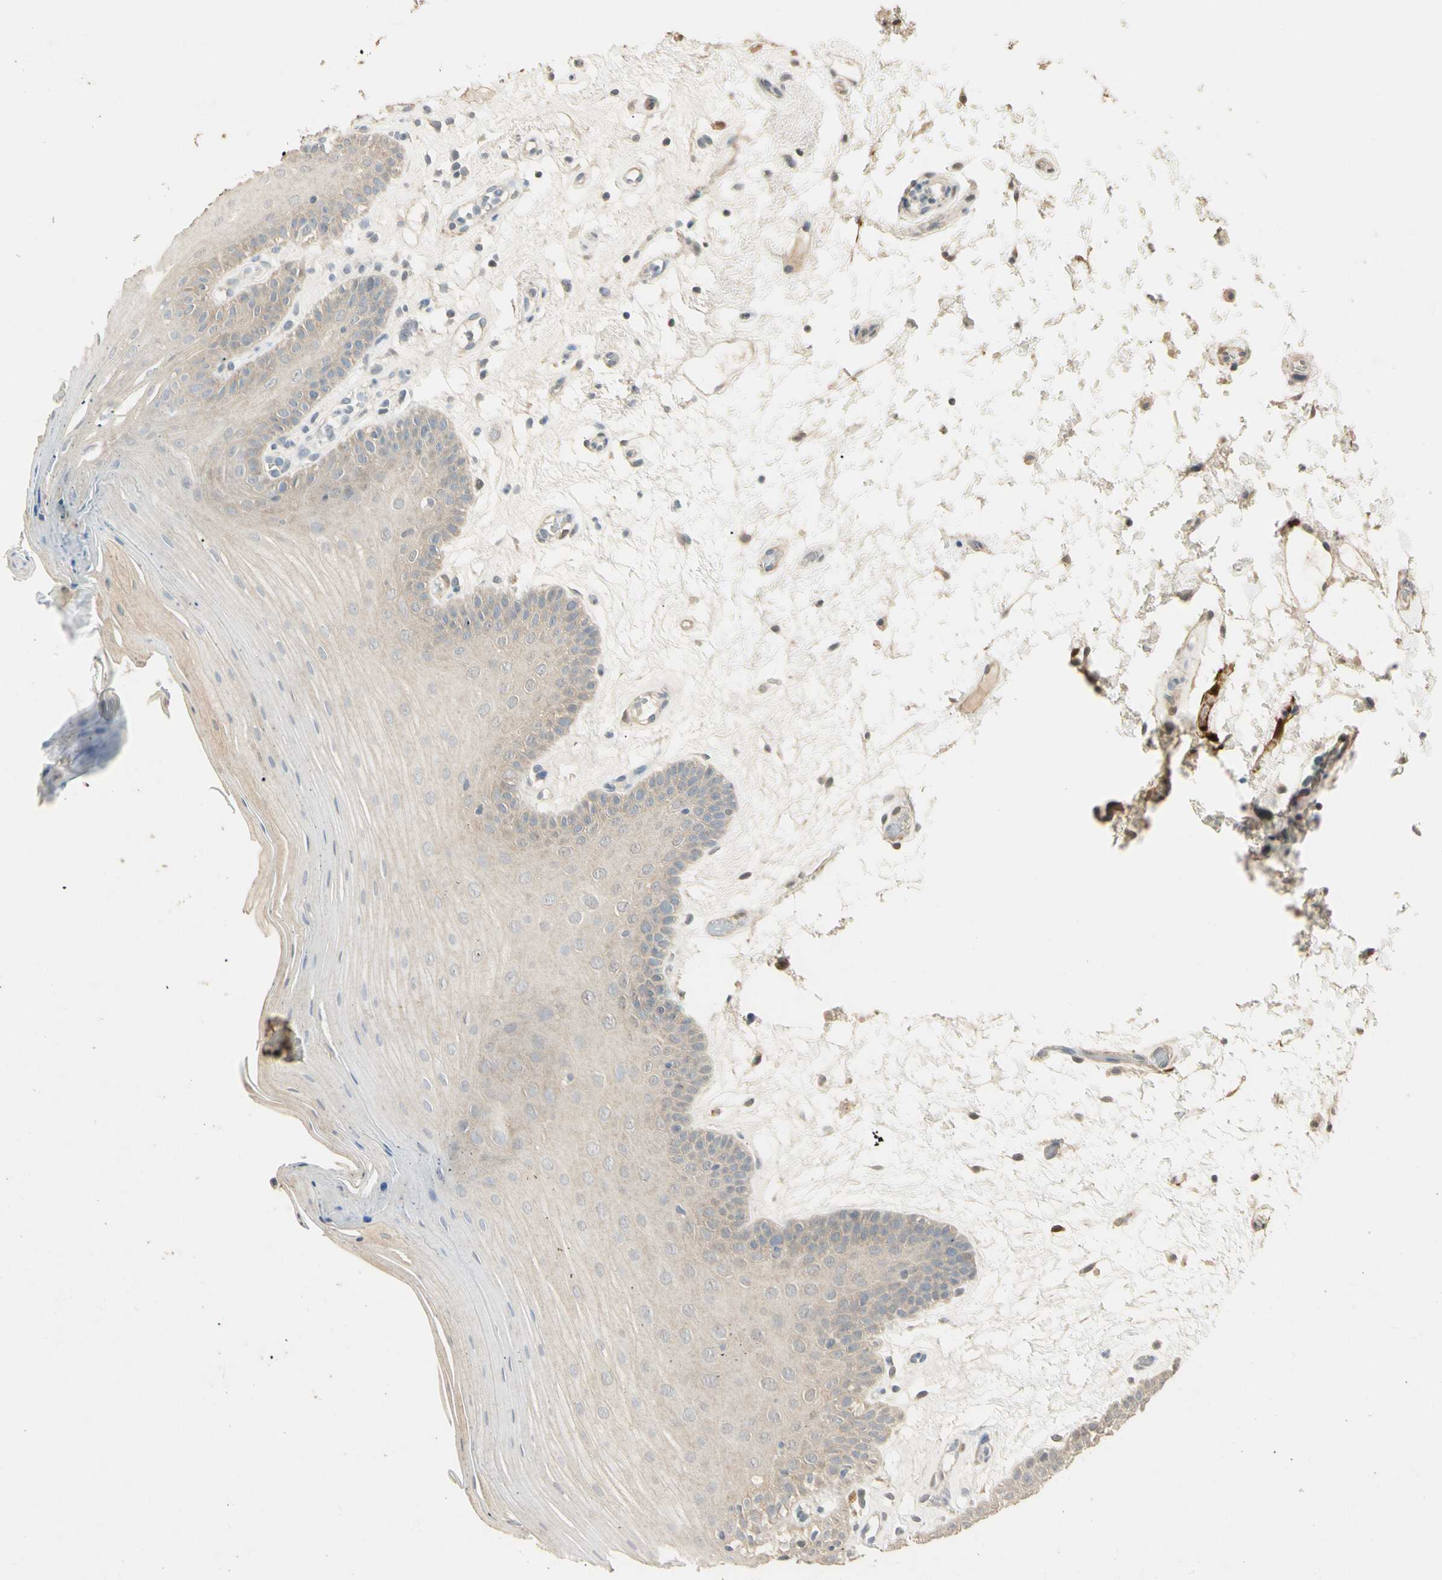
{"staining": {"intensity": "weak", "quantity": "25%-75%", "location": "cytoplasmic/membranous"}, "tissue": "oral mucosa", "cell_type": "Squamous epithelial cells", "image_type": "normal", "snomed": [{"axis": "morphology", "description": "Normal tissue, NOS"}, {"axis": "morphology", "description": "Squamous cell carcinoma, NOS"}, {"axis": "topography", "description": "Skeletal muscle"}, {"axis": "topography", "description": "Oral tissue"}, {"axis": "topography", "description": "Head-Neck"}], "caption": "A low amount of weak cytoplasmic/membranous positivity is present in approximately 25%-75% of squamous epithelial cells in benign oral mucosa.", "gene": "GNE", "patient": {"sex": "male", "age": 71}}